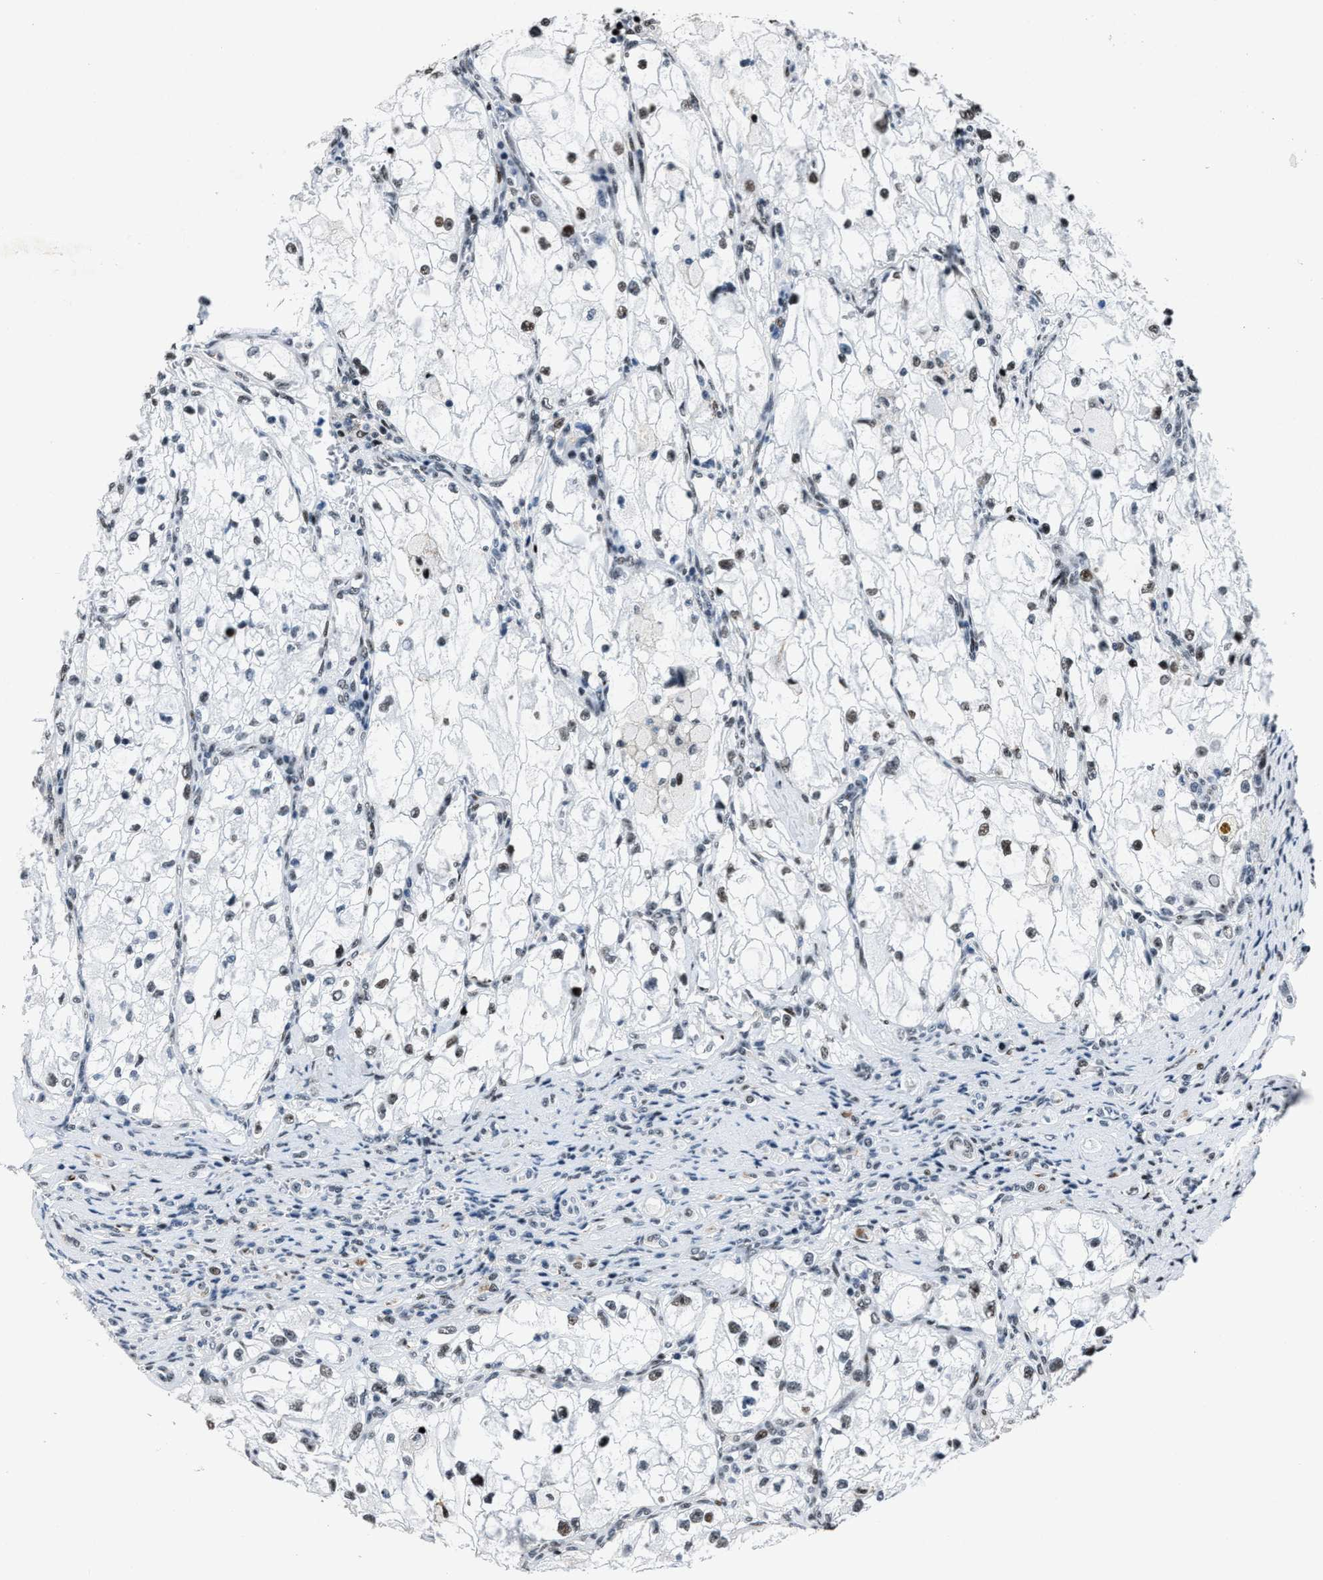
{"staining": {"intensity": "moderate", "quantity": ">75%", "location": "nuclear"}, "tissue": "renal cancer", "cell_type": "Tumor cells", "image_type": "cancer", "snomed": [{"axis": "morphology", "description": "Adenocarcinoma, NOS"}, {"axis": "topography", "description": "Kidney"}], "caption": "DAB immunohistochemical staining of renal cancer (adenocarcinoma) shows moderate nuclear protein staining in approximately >75% of tumor cells.", "gene": "PPIE", "patient": {"sex": "female", "age": 70}}